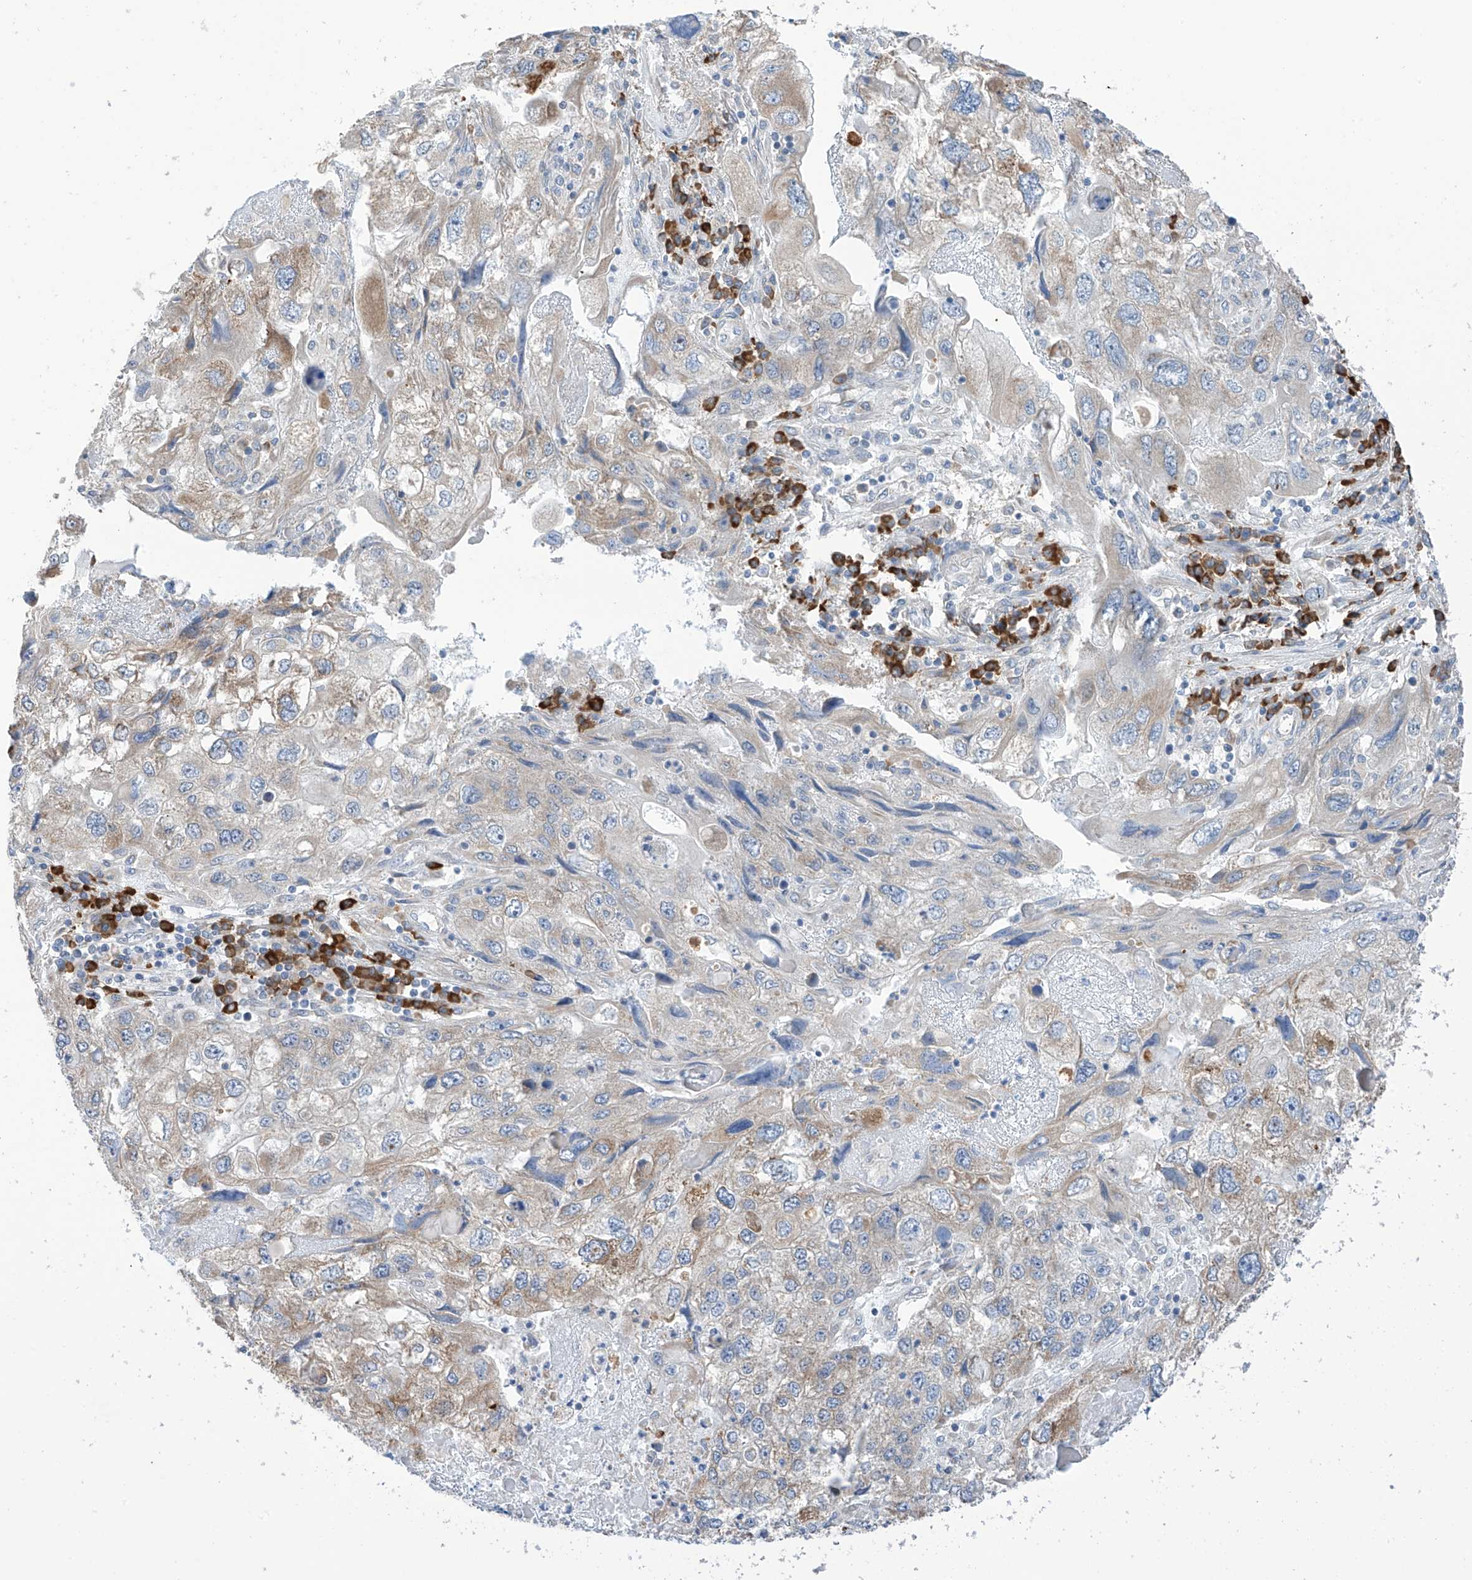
{"staining": {"intensity": "moderate", "quantity": "<25%", "location": "cytoplasmic/membranous"}, "tissue": "endometrial cancer", "cell_type": "Tumor cells", "image_type": "cancer", "snomed": [{"axis": "morphology", "description": "Adenocarcinoma, NOS"}, {"axis": "topography", "description": "Endometrium"}], "caption": "Endometrial cancer stained with DAB (3,3'-diaminobenzidine) IHC shows low levels of moderate cytoplasmic/membranous expression in about <25% of tumor cells. (DAB (3,3'-diaminobenzidine) = brown stain, brightfield microscopy at high magnification).", "gene": "REC8", "patient": {"sex": "female", "age": 49}}